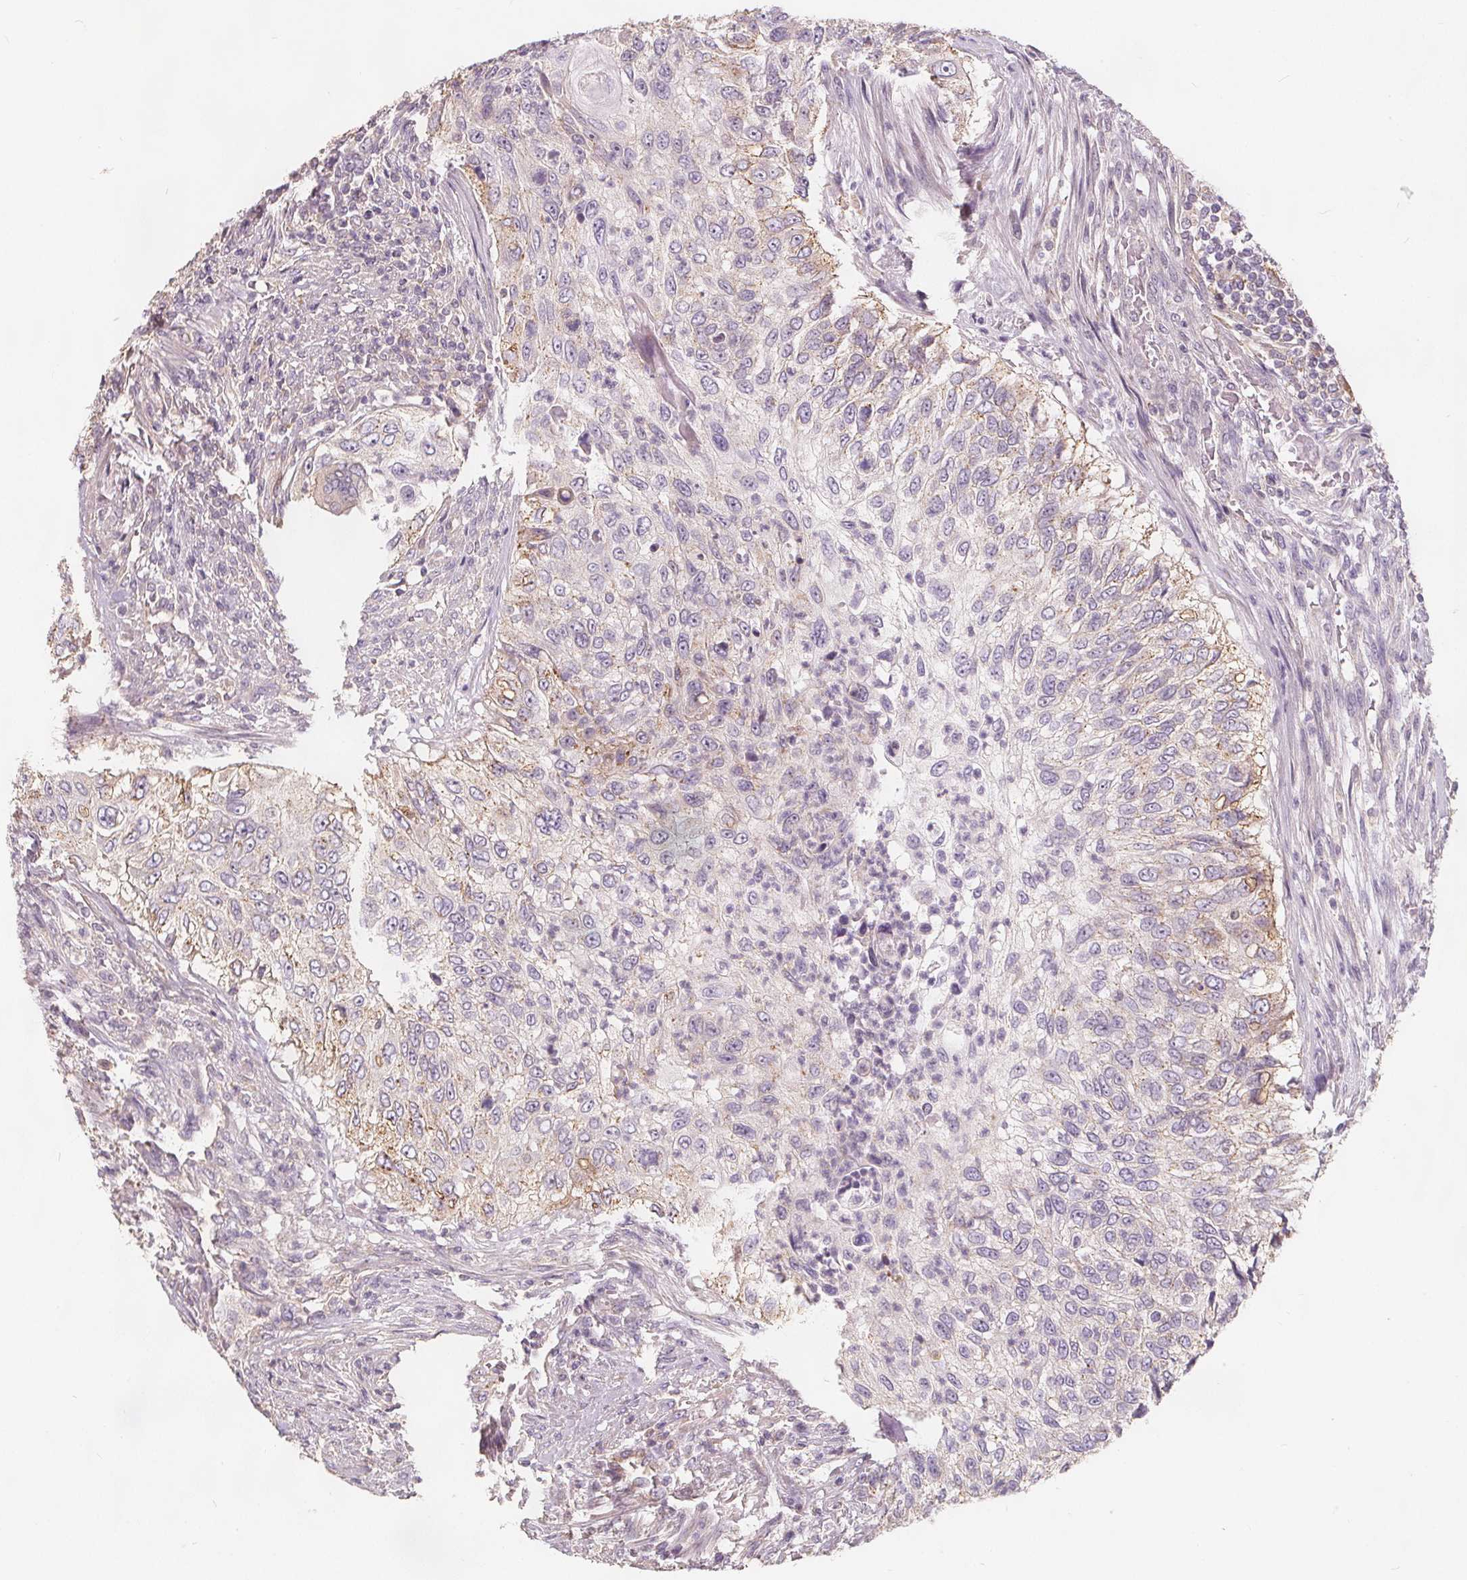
{"staining": {"intensity": "weak", "quantity": "<25%", "location": "cytoplasmic/membranous"}, "tissue": "urothelial cancer", "cell_type": "Tumor cells", "image_type": "cancer", "snomed": [{"axis": "morphology", "description": "Urothelial carcinoma, High grade"}, {"axis": "topography", "description": "Urinary bladder"}], "caption": "Tumor cells are negative for brown protein staining in high-grade urothelial carcinoma.", "gene": "DRC3", "patient": {"sex": "female", "age": 60}}